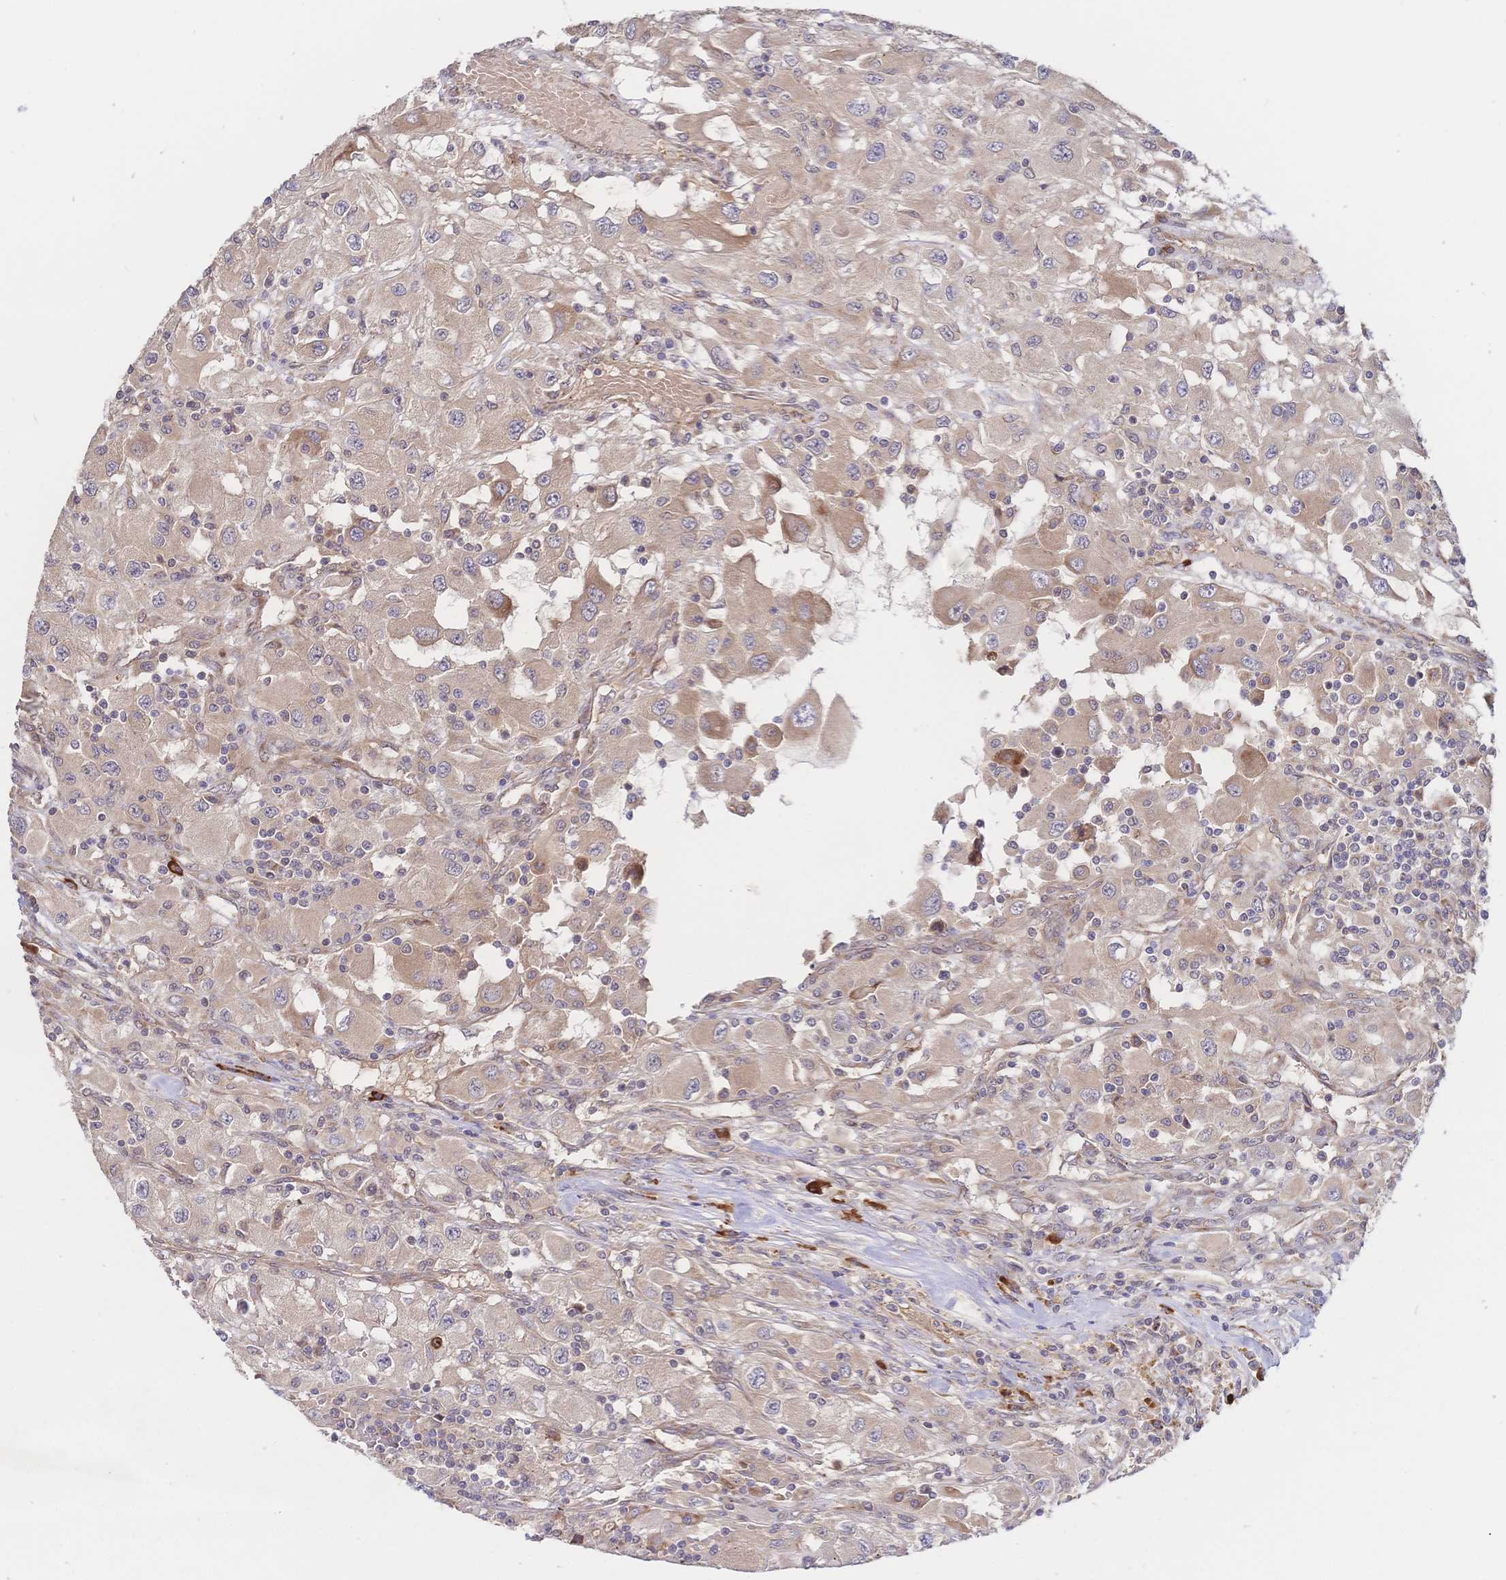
{"staining": {"intensity": "weak", "quantity": ">75%", "location": "cytoplasmic/membranous"}, "tissue": "renal cancer", "cell_type": "Tumor cells", "image_type": "cancer", "snomed": [{"axis": "morphology", "description": "Adenocarcinoma, NOS"}, {"axis": "topography", "description": "Kidney"}], "caption": "This is an image of immunohistochemistry staining of renal cancer, which shows weak positivity in the cytoplasmic/membranous of tumor cells.", "gene": "LMO4", "patient": {"sex": "female", "age": 67}}